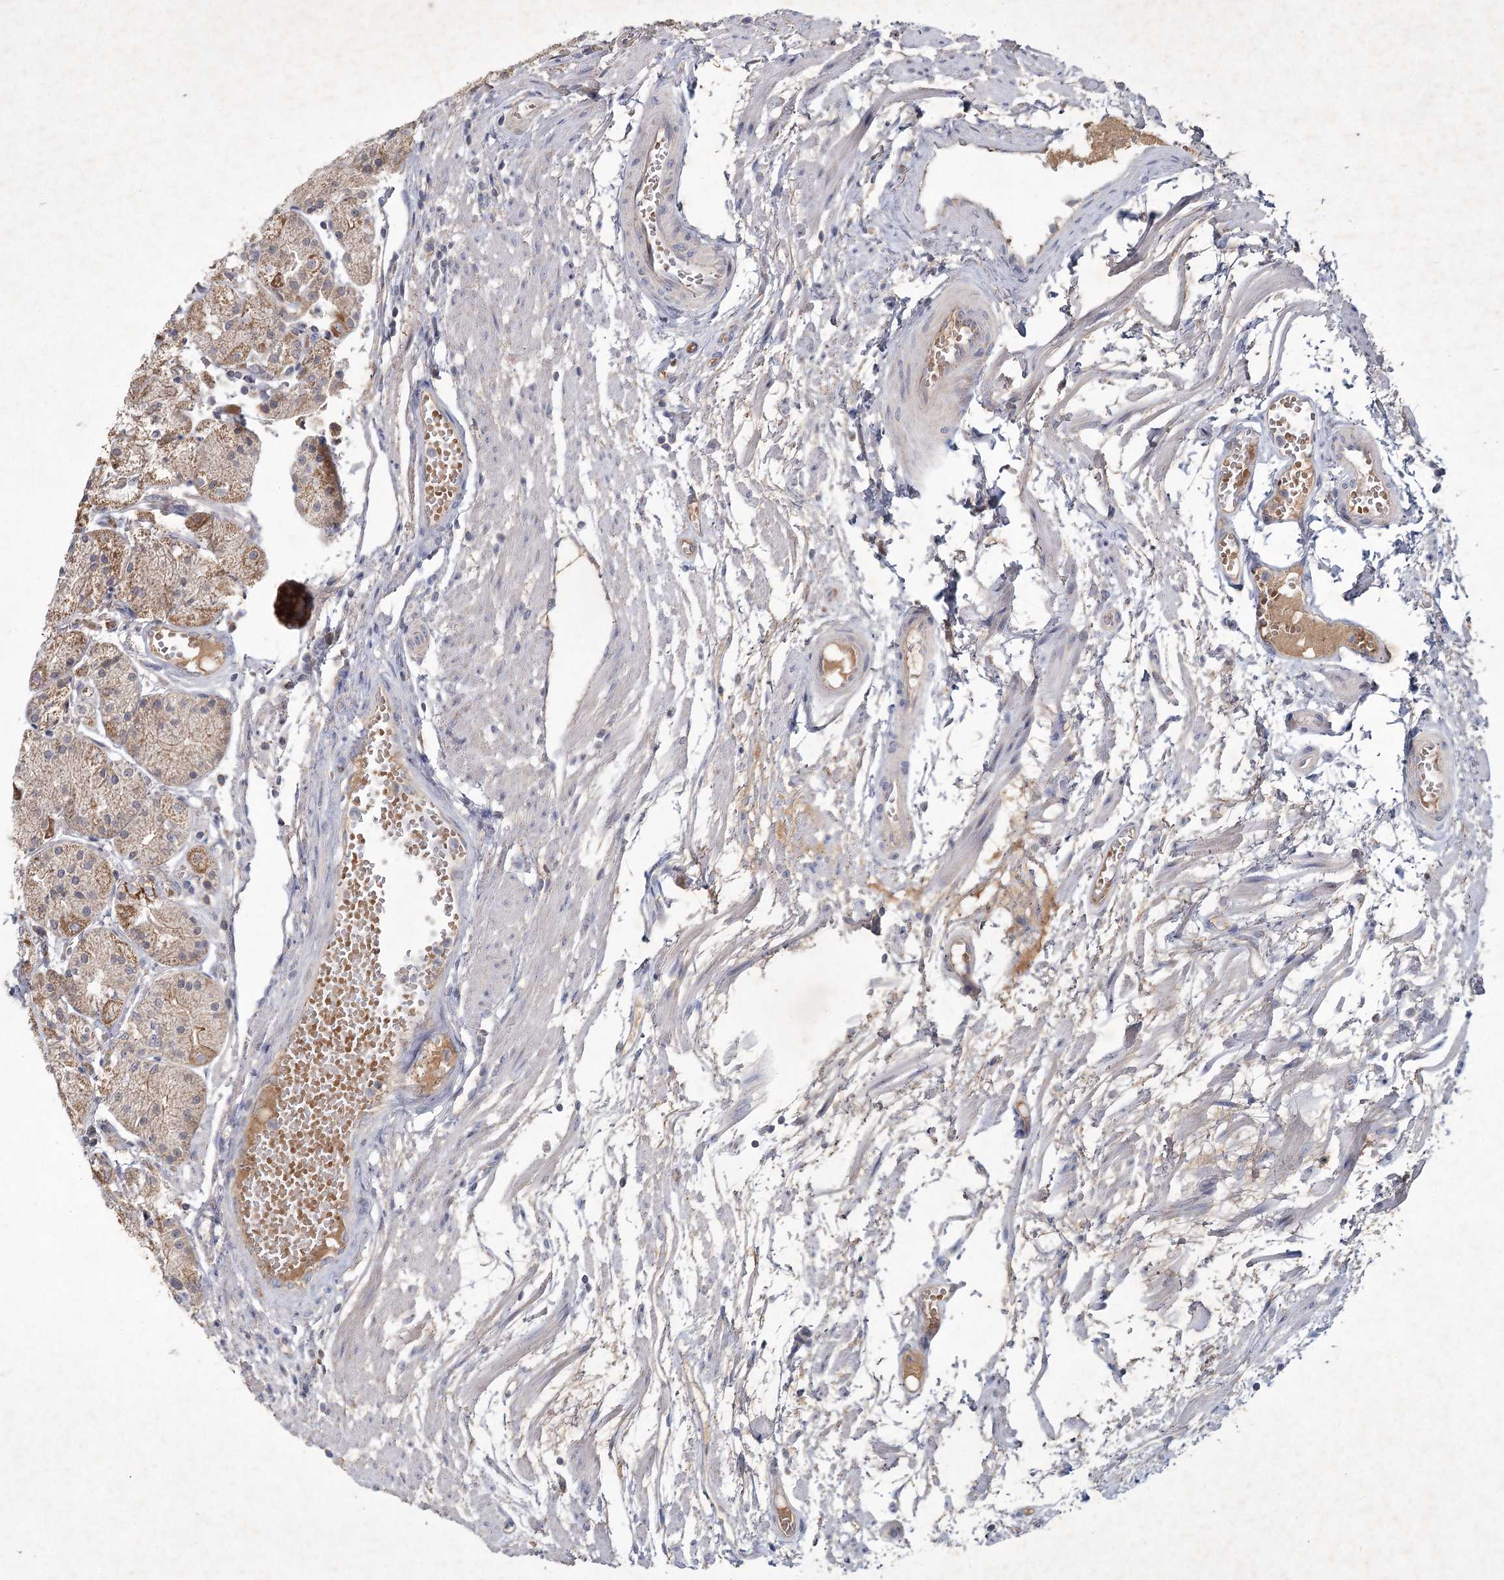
{"staining": {"intensity": "moderate", "quantity": ">75%", "location": "cytoplasmic/membranous"}, "tissue": "stomach", "cell_type": "Glandular cells", "image_type": "normal", "snomed": [{"axis": "morphology", "description": "Normal tissue, NOS"}, {"axis": "topography", "description": "Stomach, upper"}], "caption": "Brown immunohistochemical staining in unremarkable human stomach reveals moderate cytoplasmic/membranous staining in about >75% of glandular cells. (DAB = brown stain, brightfield microscopy at high magnification).", "gene": "MRPL44", "patient": {"sex": "male", "age": 72}}